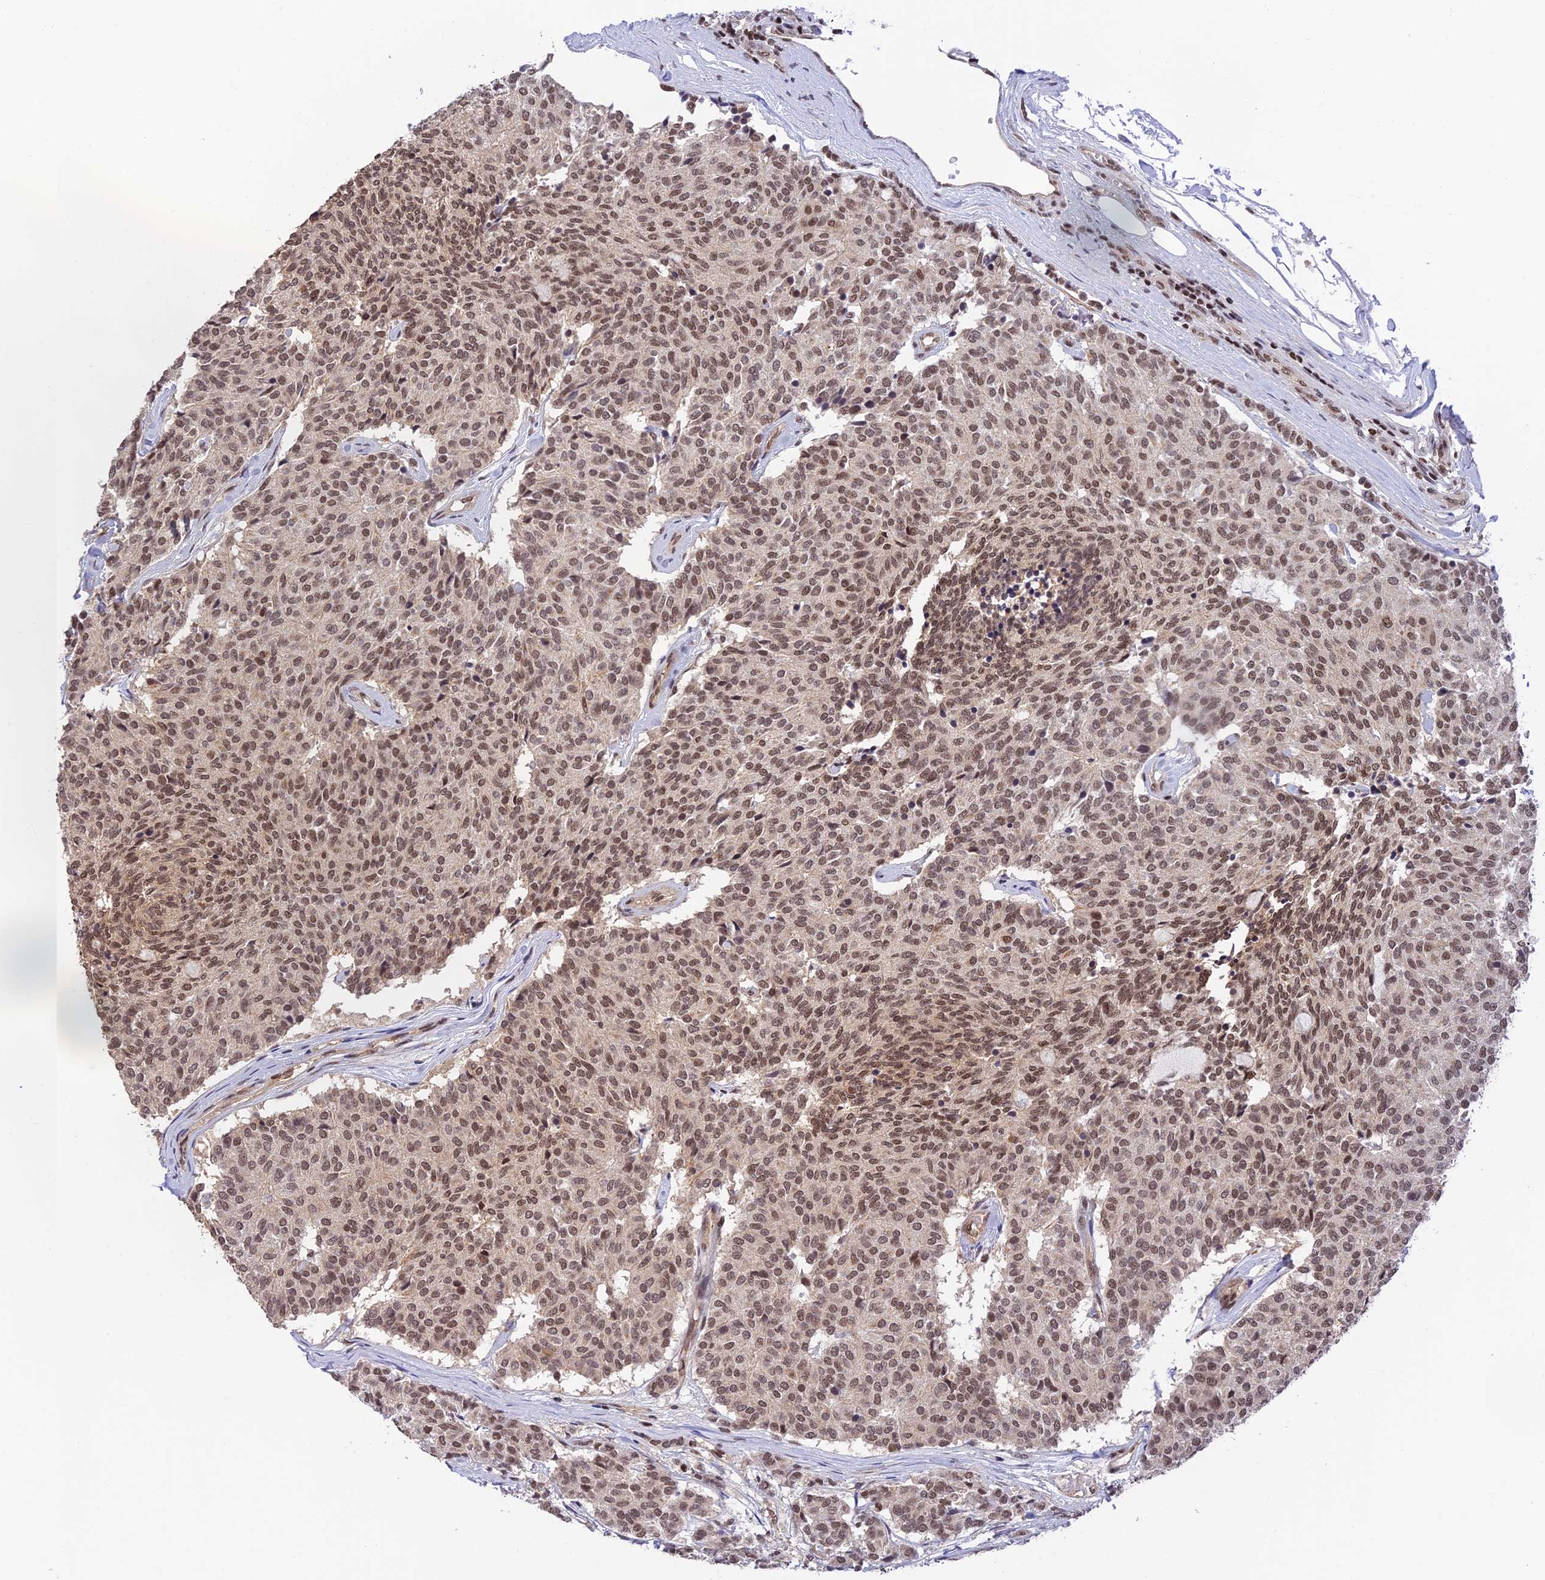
{"staining": {"intensity": "moderate", "quantity": ">75%", "location": "nuclear"}, "tissue": "carcinoid", "cell_type": "Tumor cells", "image_type": "cancer", "snomed": [{"axis": "morphology", "description": "Carcinoid, malignant, NOS"}, {"axis": "topography", "description": "Pancreas"}], "caption": "Tumor cells display medium levels of moderate nuclear staining in about >75% of cells in human carcinoid (malignant).", "gene": "THAP11", "patient": {"sex": "female", "age": 54}}